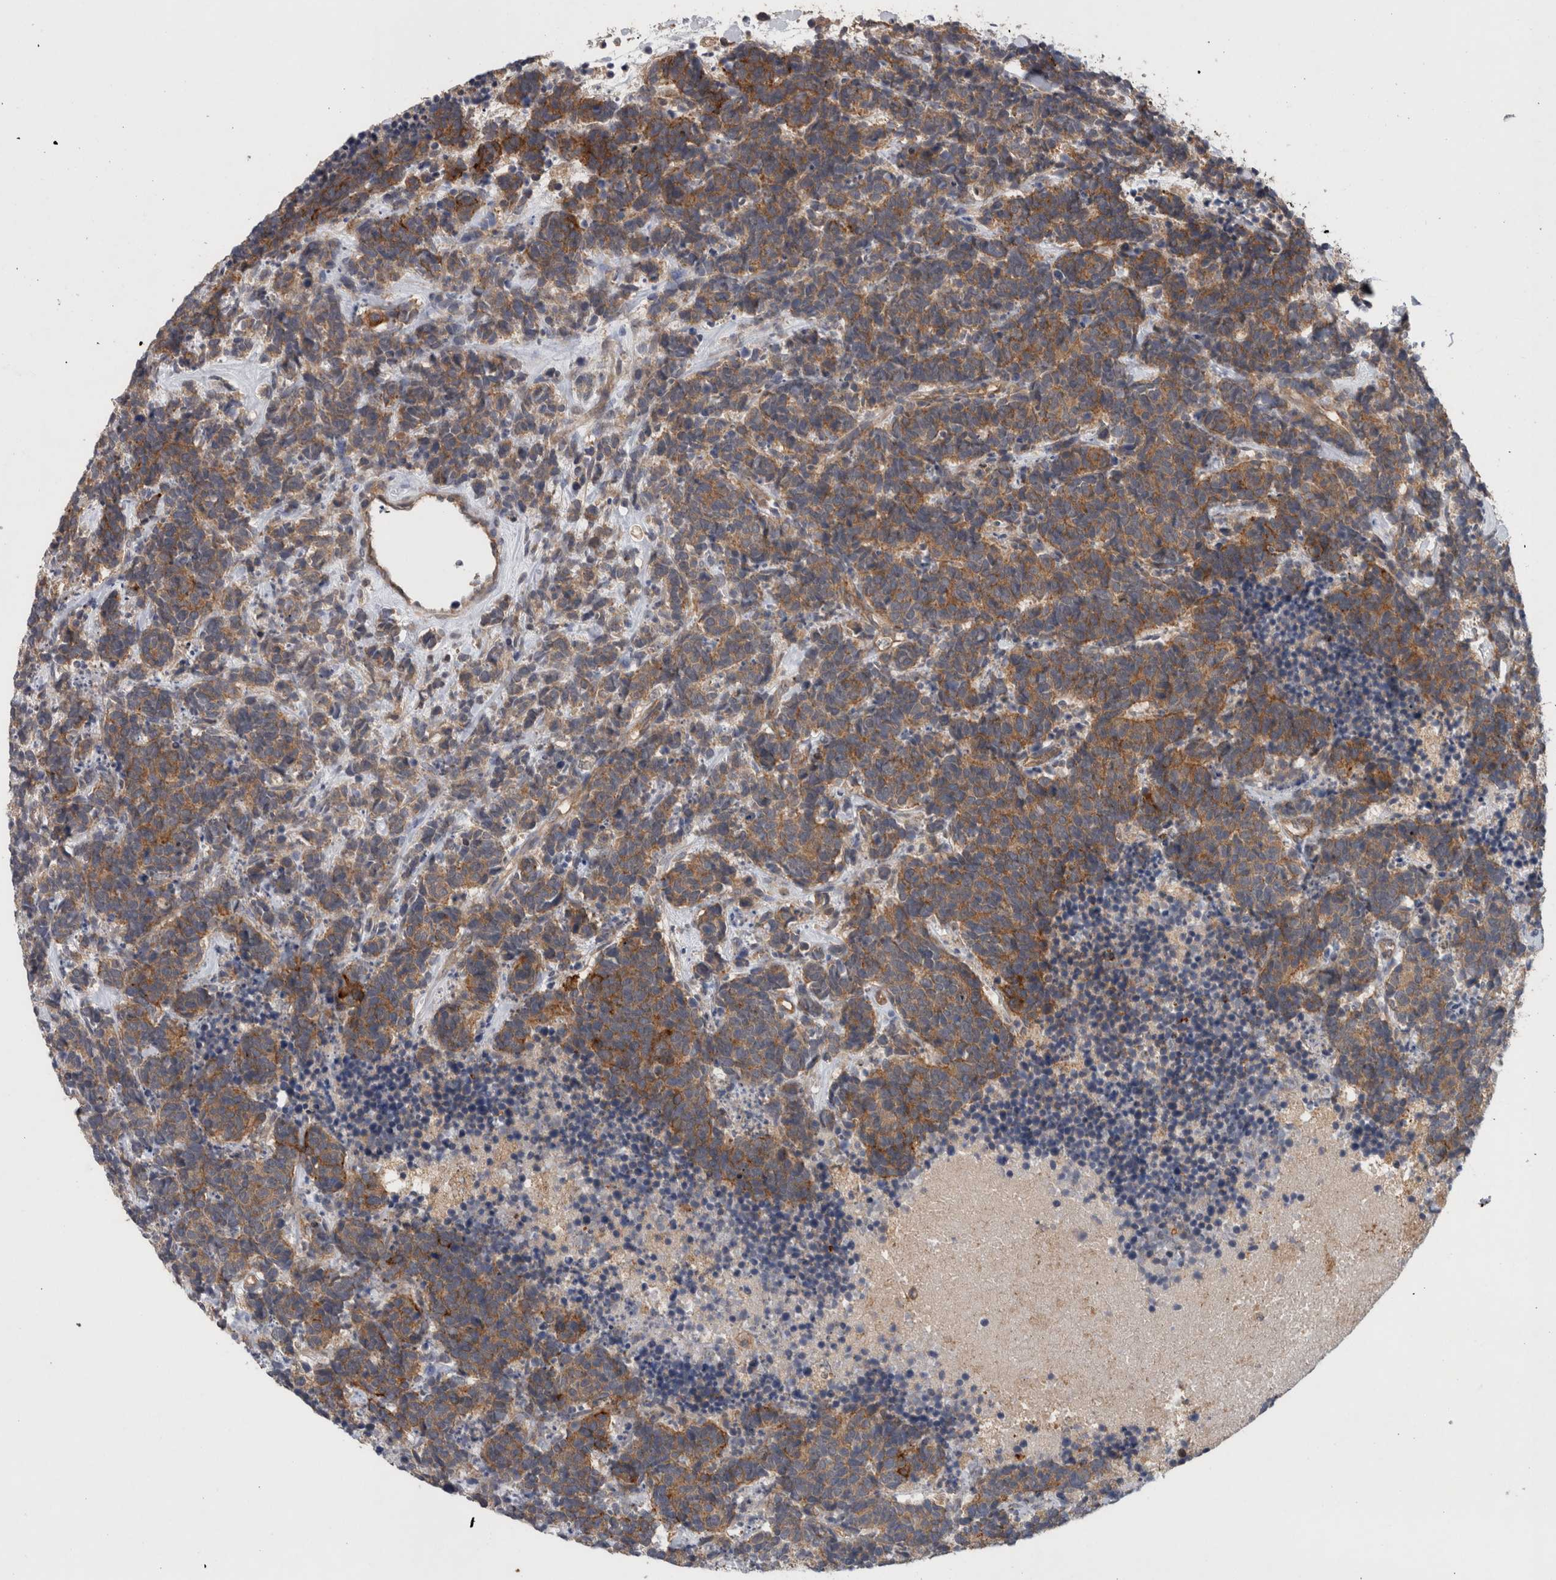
{"staining": {"intensity": "moderate", "quantity": ">75%", "location": "cytoplasmic/membranous"}, "tissue": "carcinoid", "cell_type": "Tumor cells", "image_type": "cancer", "snomed": [{"axis": "morphology", "description": "Carcinoma, NOS"}, {"axis": "morphology", "description": "Carcinoid, malignant, NOS"}, {"axis": "topography", "description": "Urinary bladder"}], "caption": "This histopathology image shows IHC staining of carcinoid, with medium moderate cytoplasmic/membranous positivity in about >75% of tumor cells.", "gene": "SCARA5", "patient": {"sex": "male", "age": 57}}